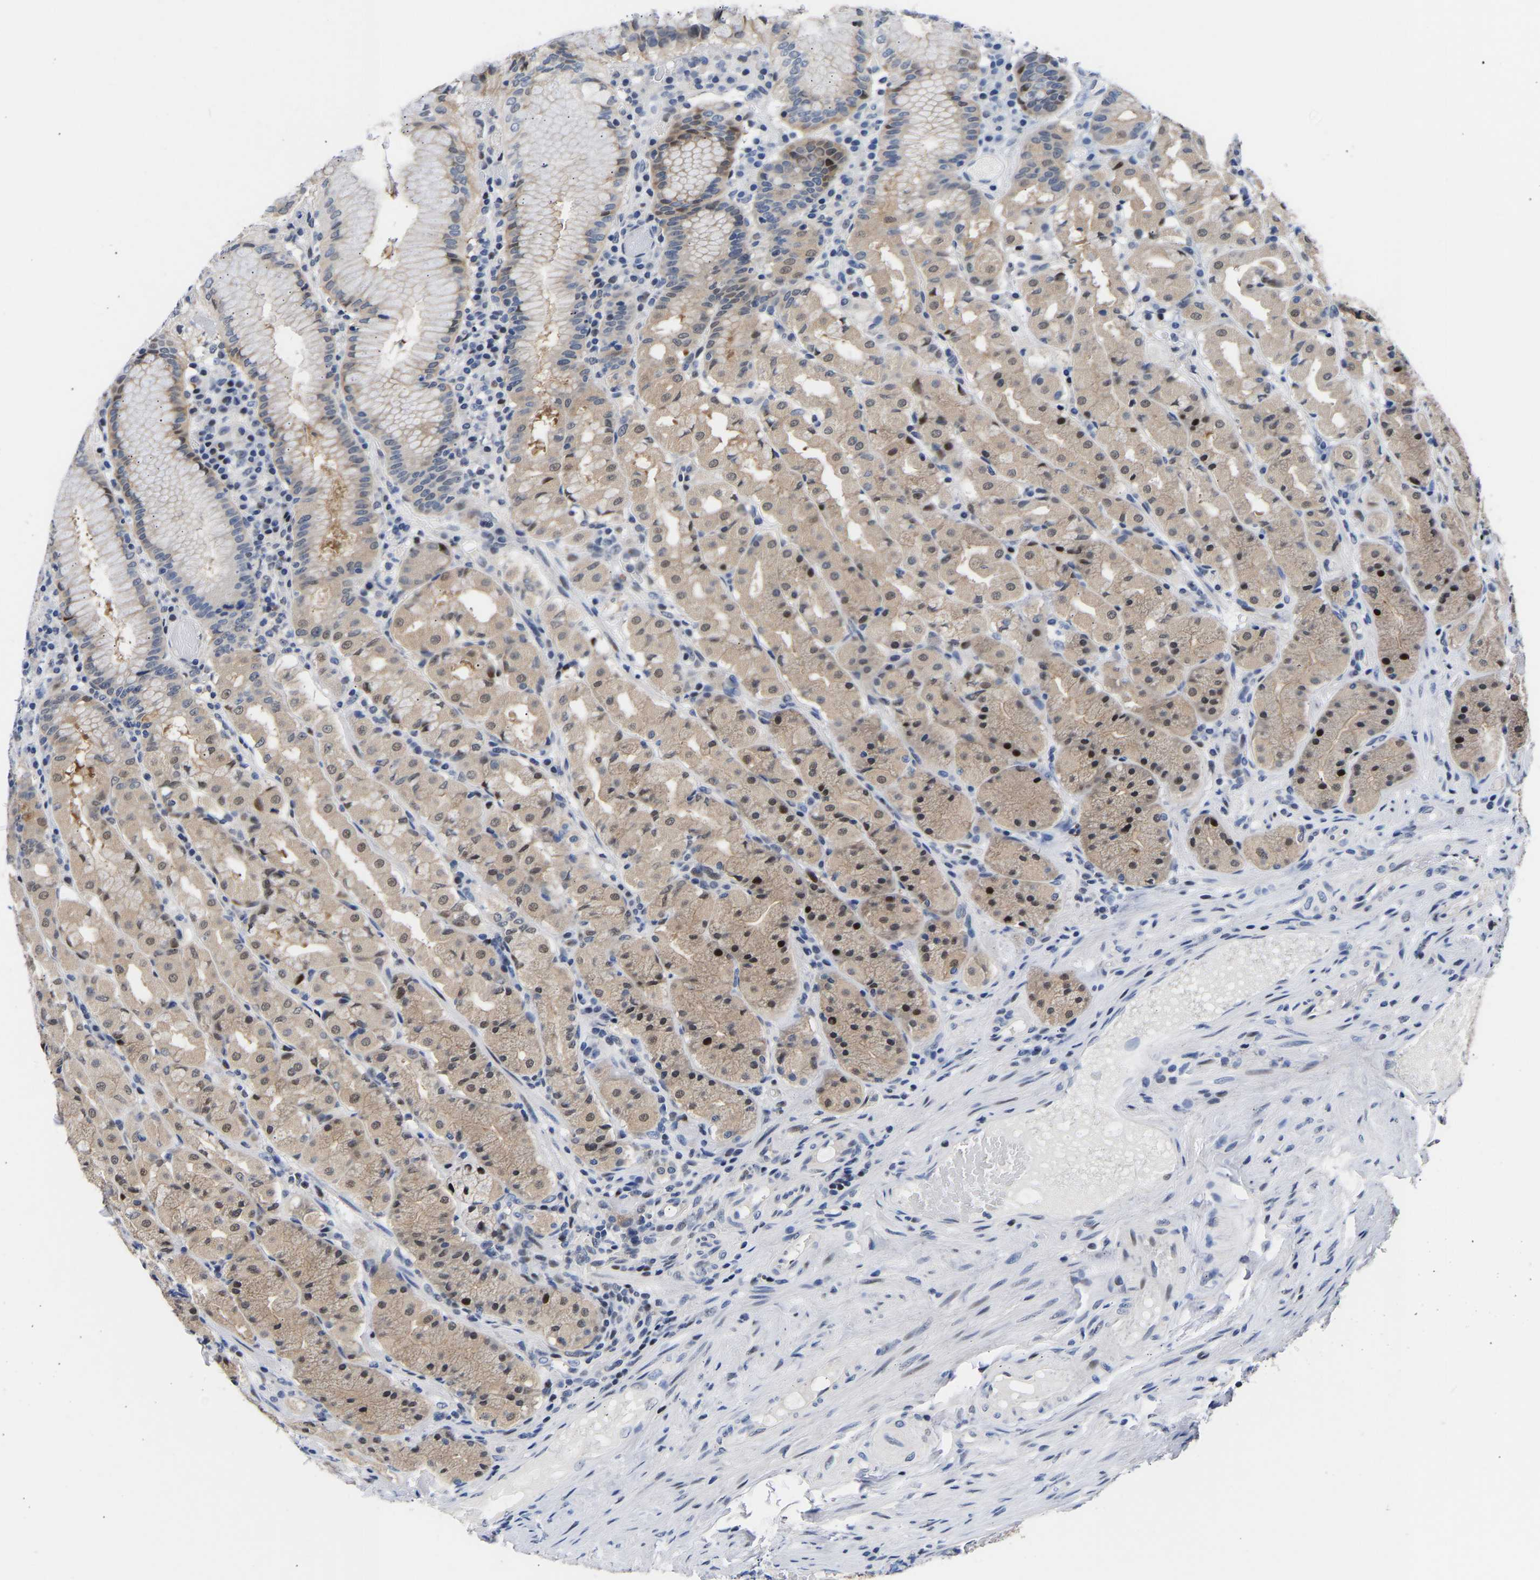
{"staining": {"intensity": "moderate", "quantity": ">75%", "location": "cytoplasmic/membranous,nuclear"}, "tissue": "stomach", "cell_type": "Glandular cells", "image_type": "normal", "snomed": [{"axis": "morphology", "description": "Normal tissue, NOS"}, {"axis": "topography", "description": "Stomach"}, {"axis": "topography", "description": "Stomach, lower"}], "caption": "Moderate cytoplasmic/membranous,nuclear protein staining is identified in approximately >75% of glandular cells in stomach.", "gene": "PTRHD1", "patient": {"sex": "female", "age": 56}}